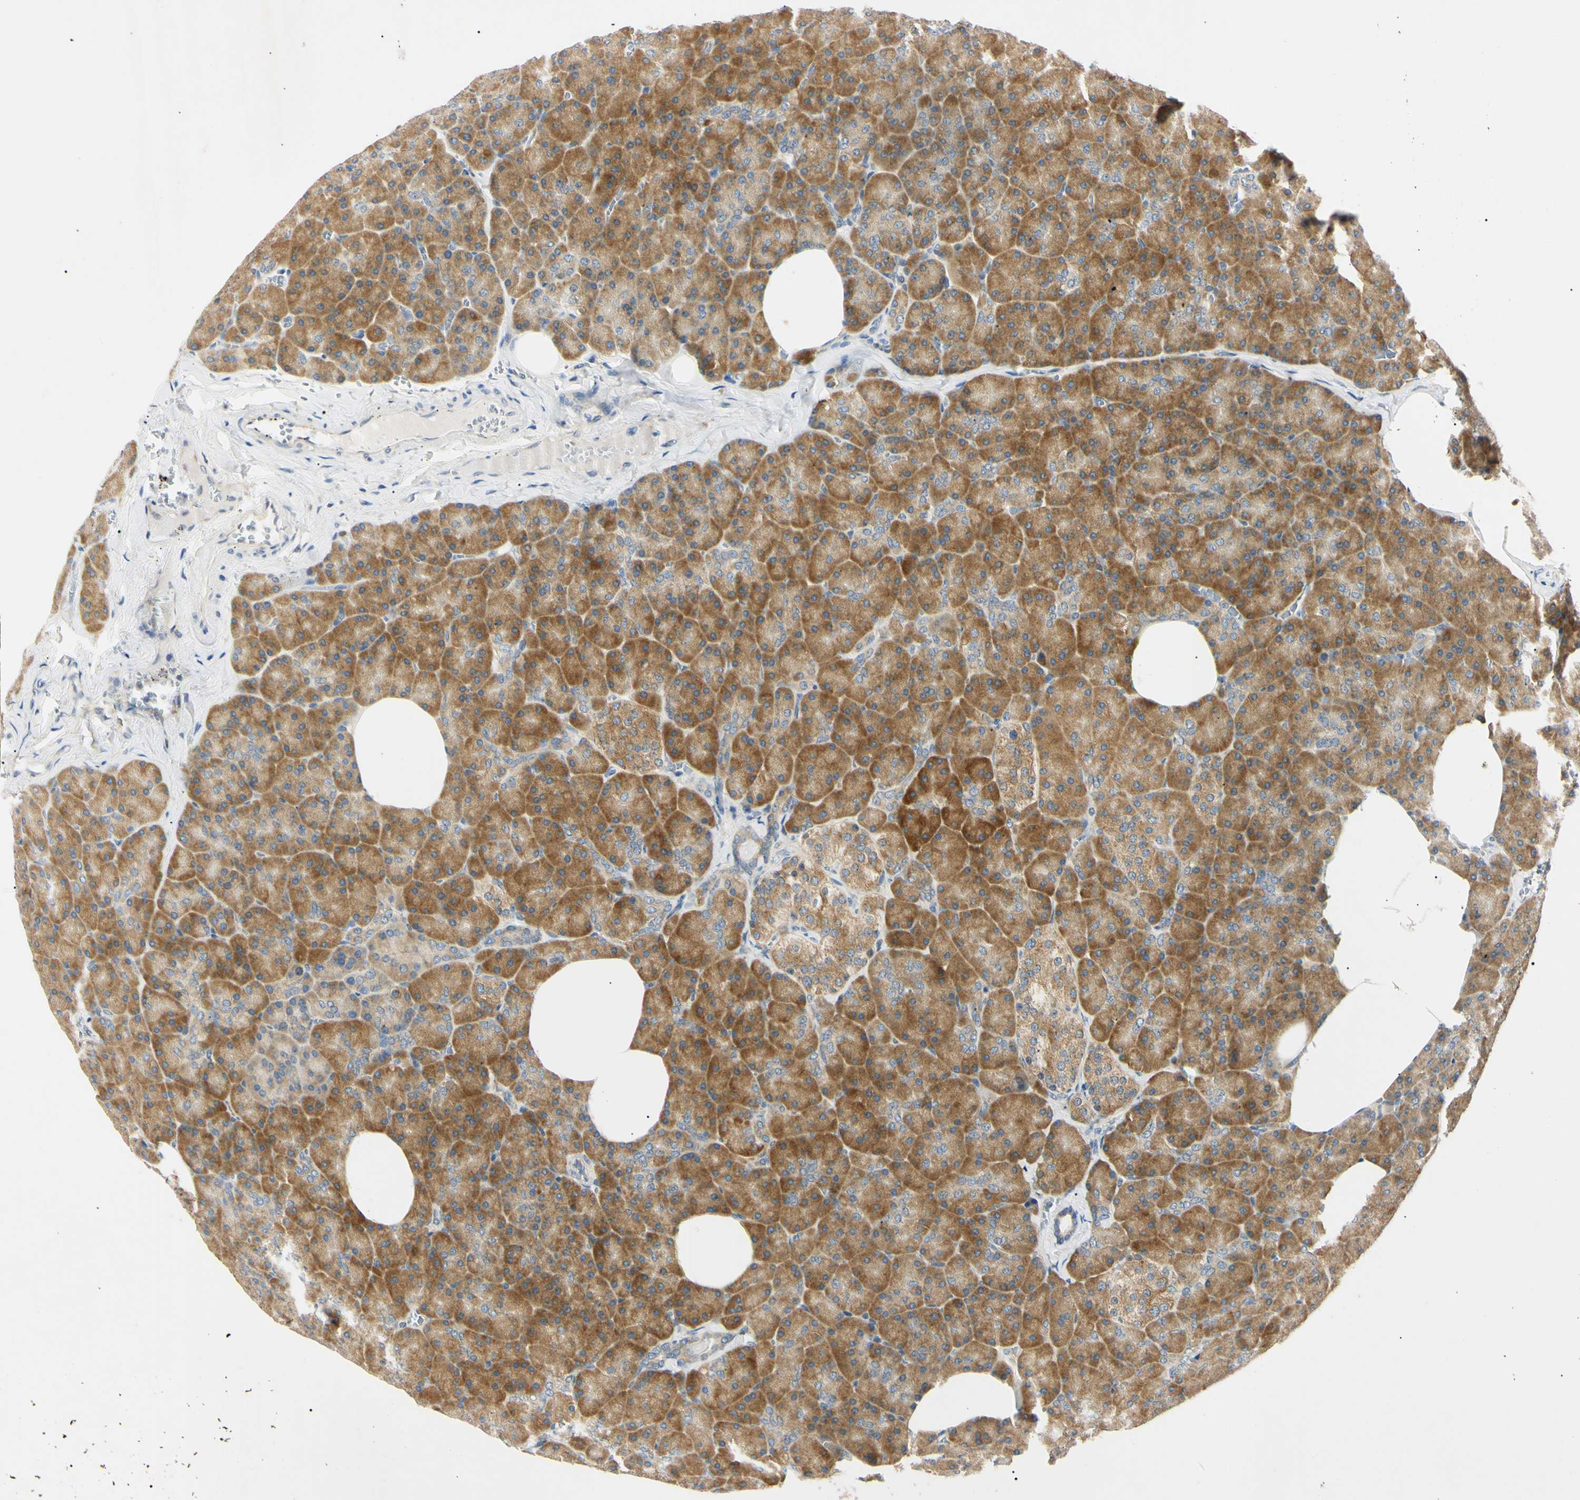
{"staining": {"intensity": "moderate", "quantity": ">75%", "location": "cytoplasmic/membranous"}, "tissue": "pancreas", "cell_type": "Exocrine glandular cells", "image_type": "normal", "snomed": [{"axis": "morphology", "description": "Normal tissue, NOS"}, {"axis": "topography", "description": "Pancreas"}], "caption": "The image reveals immunohistochemical staining of normal pancreas. There is moderate cytoplasmic/membranous expression is present in approximately >75% of exocrine glandular cells. (DAB IHC with brightfield microscopy, high magnification).", "gene": "DNAJB12", "patient": {"sex": "female", "age": 35}}